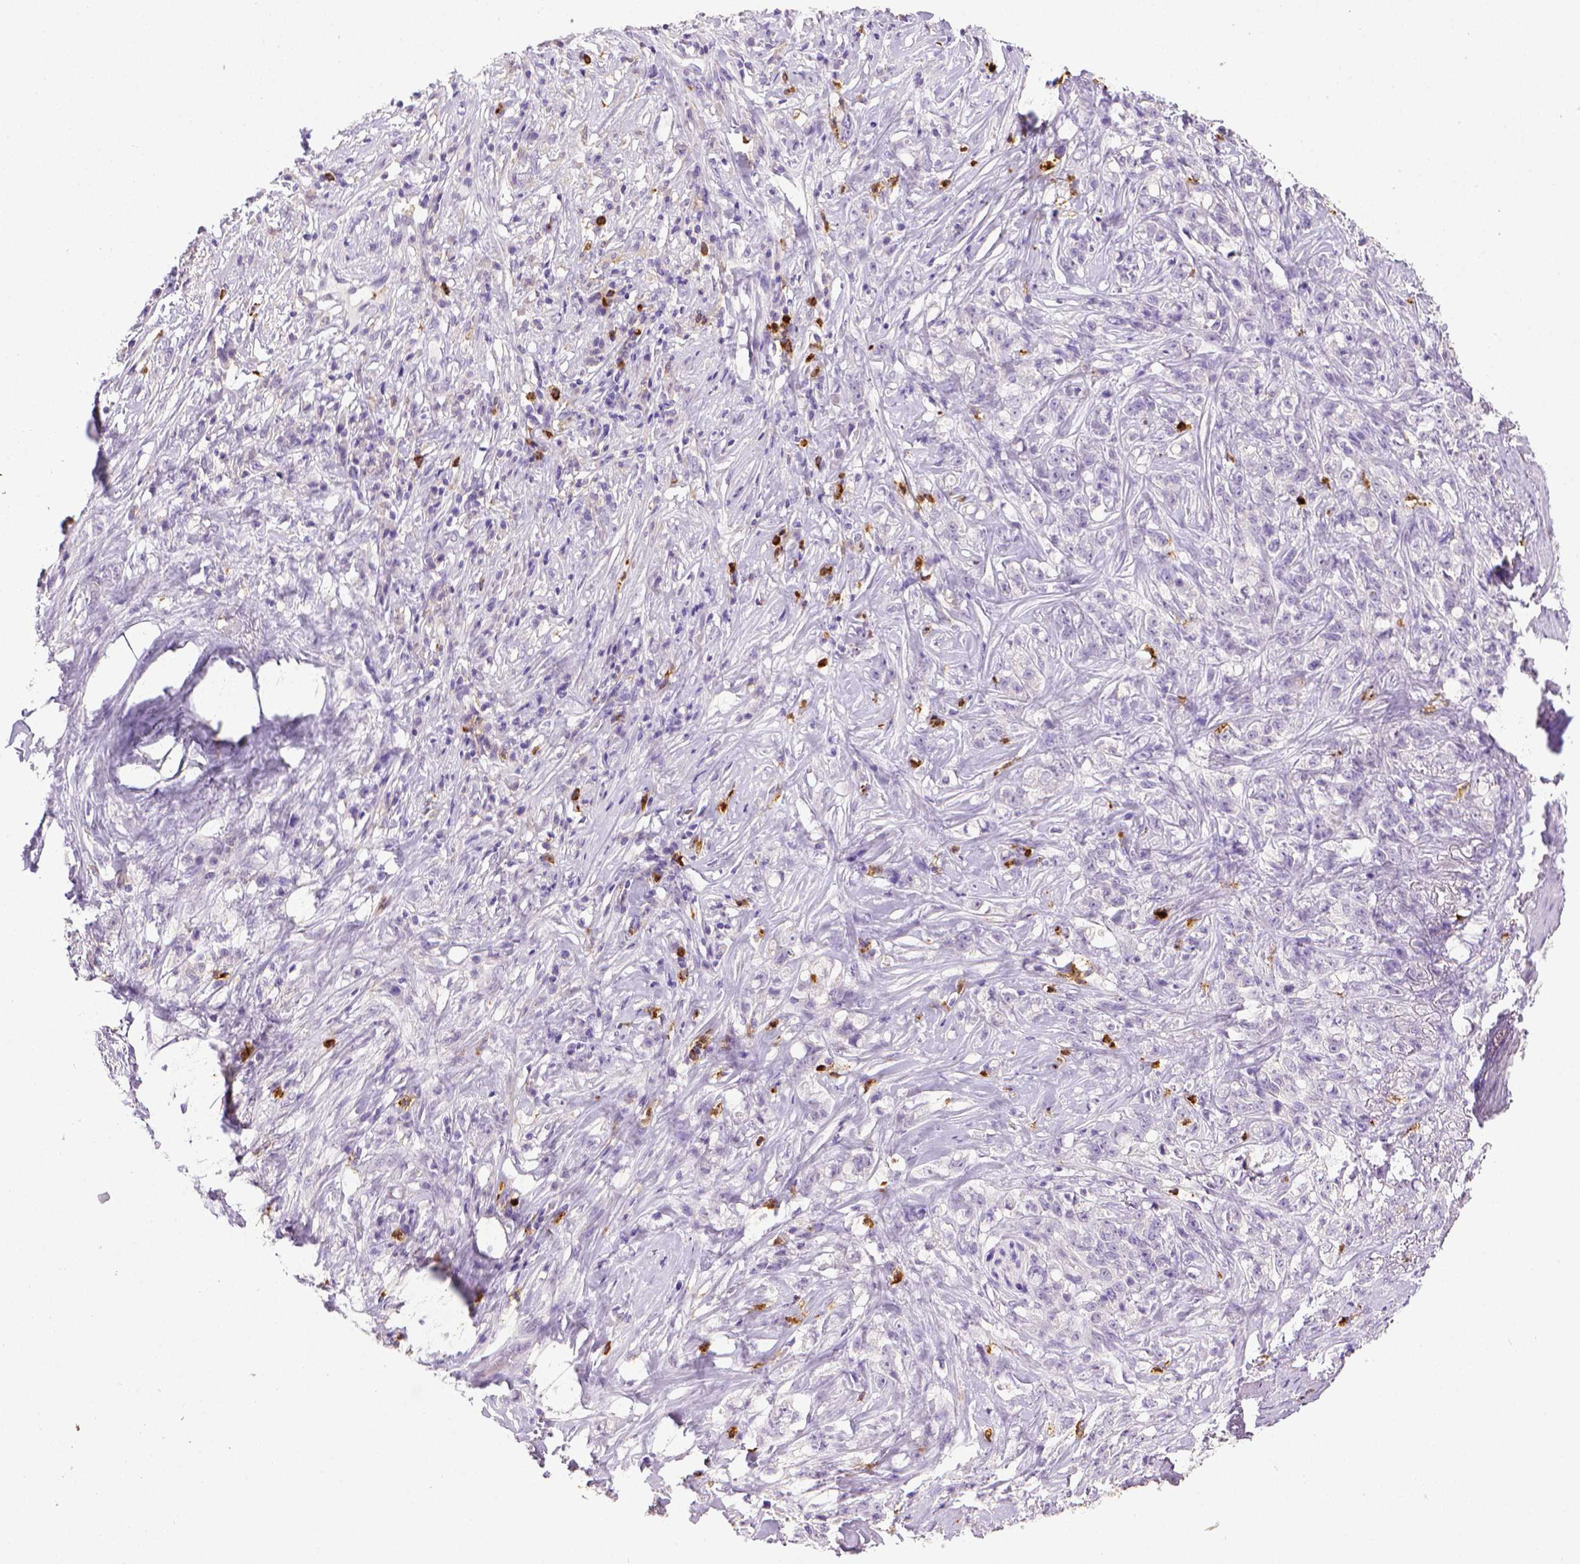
{"staining": {"intensity": "negative", "quantity": "none", "location": "none"}, "tissue": "stomach cancer", "cell_type": "Tumor cells", "image_type": "cancer", "snomed": [{"axis": "morphology", "description": "Adenocarcinoma, NOS"}, {"axis": "topography", "description": "Stomach, lower"}], "caption": "There is no significant expression in tumor cells of stomach cancer. (DAB IHC with hematoxylin counter stain).", "gene": "ITGAM", "patient": {"sex": "male", "age": 88}}